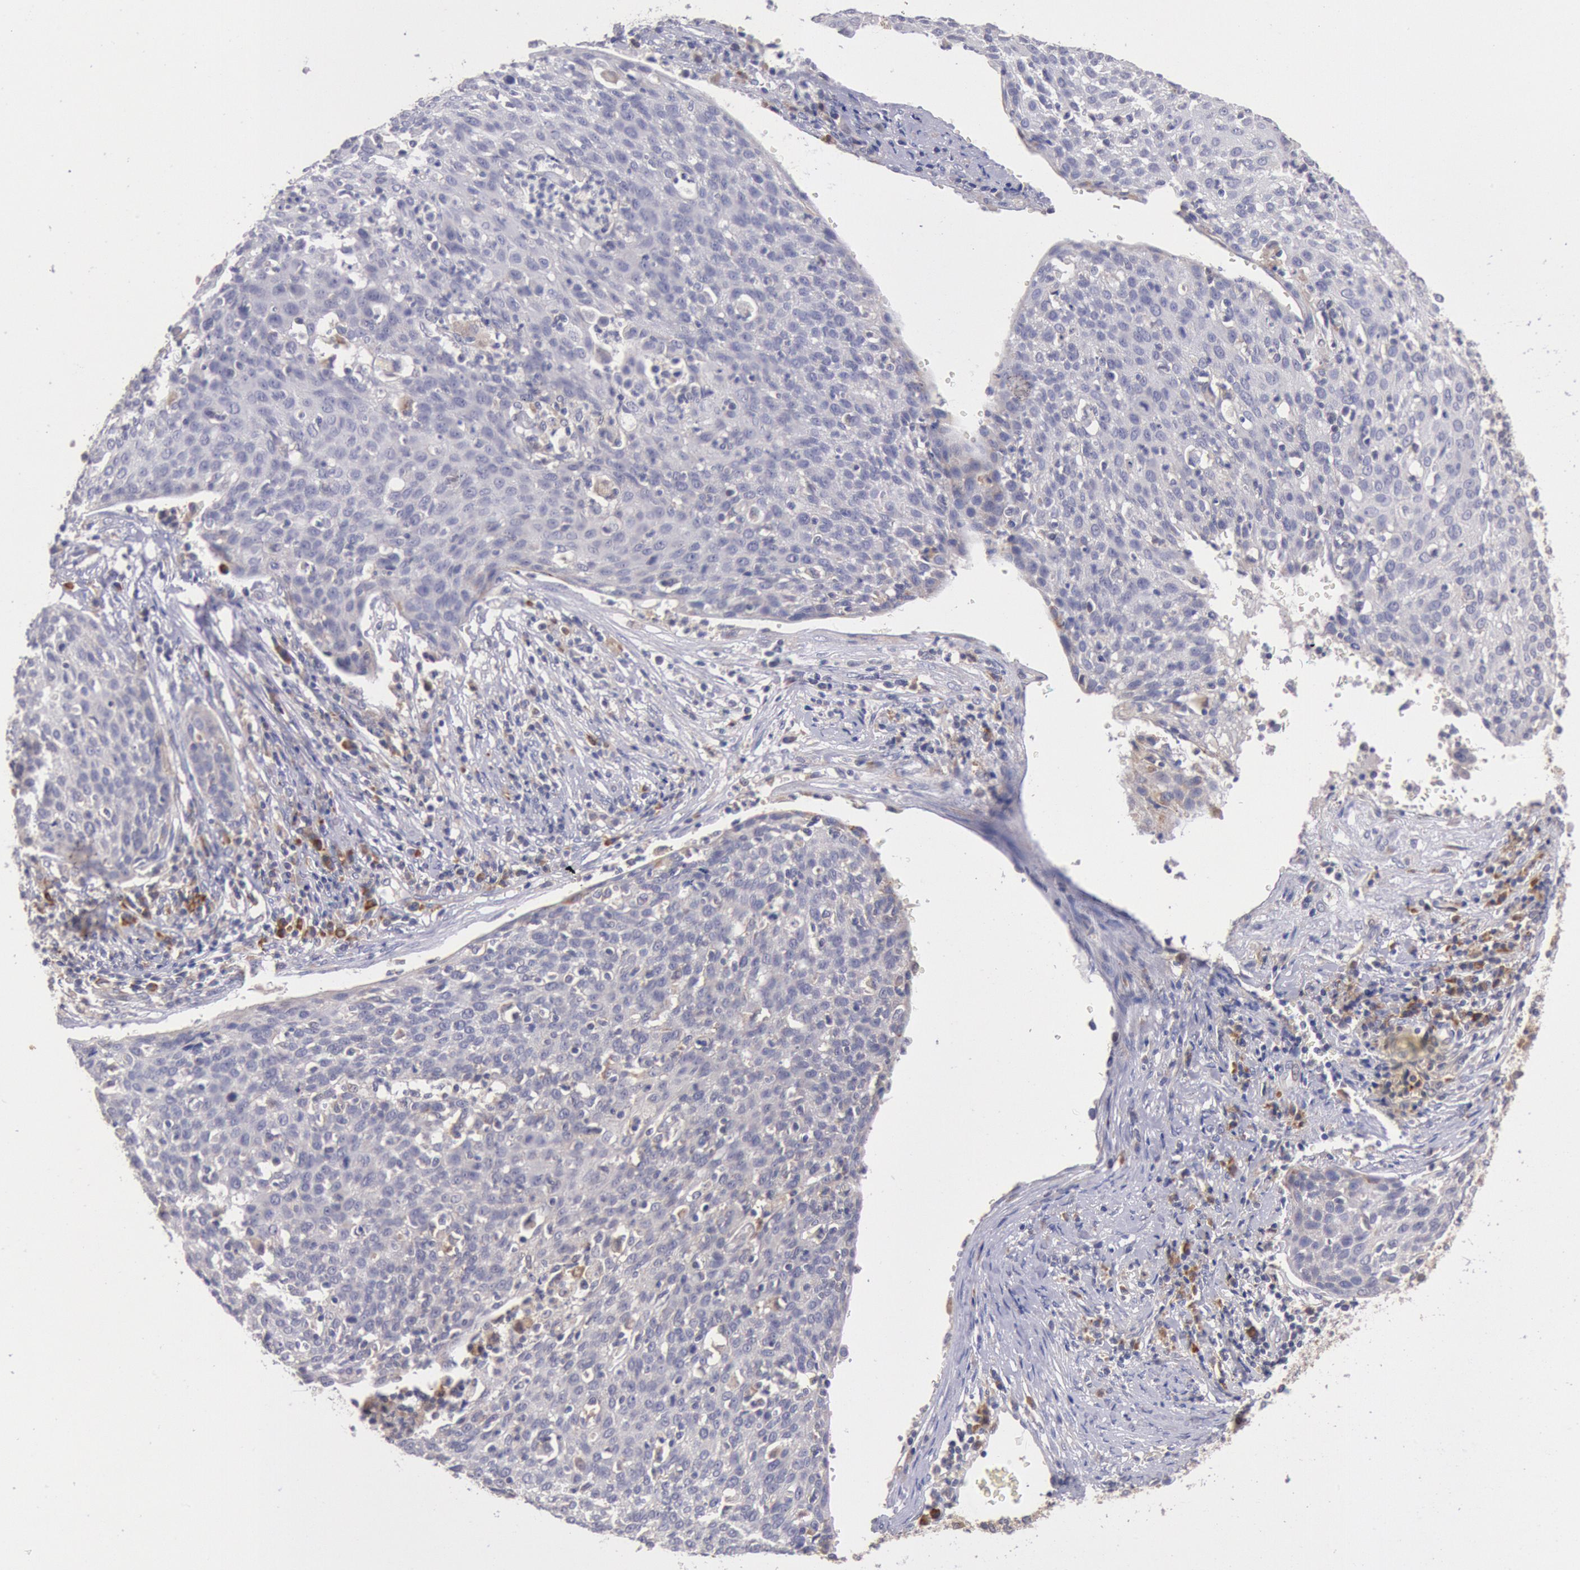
{"staining": {"intensity": "negative", "quantity": "none", "location": "none"}, "tissue": "cervical cancer", "cell_type": "Tumor cells", "image_type": "cancer", "snomed": [{"axis": "morphology", "description": "Squamous cell carcinoma, NOS"}, {"axis": "topography", "description": "Cervix"}], "caption": "An image of human cervical squamous cell carcinoma is negative for staining in tumor cells.", "gene": "GAL3ST1", "patient": {"sex": "female", "age": 38}}